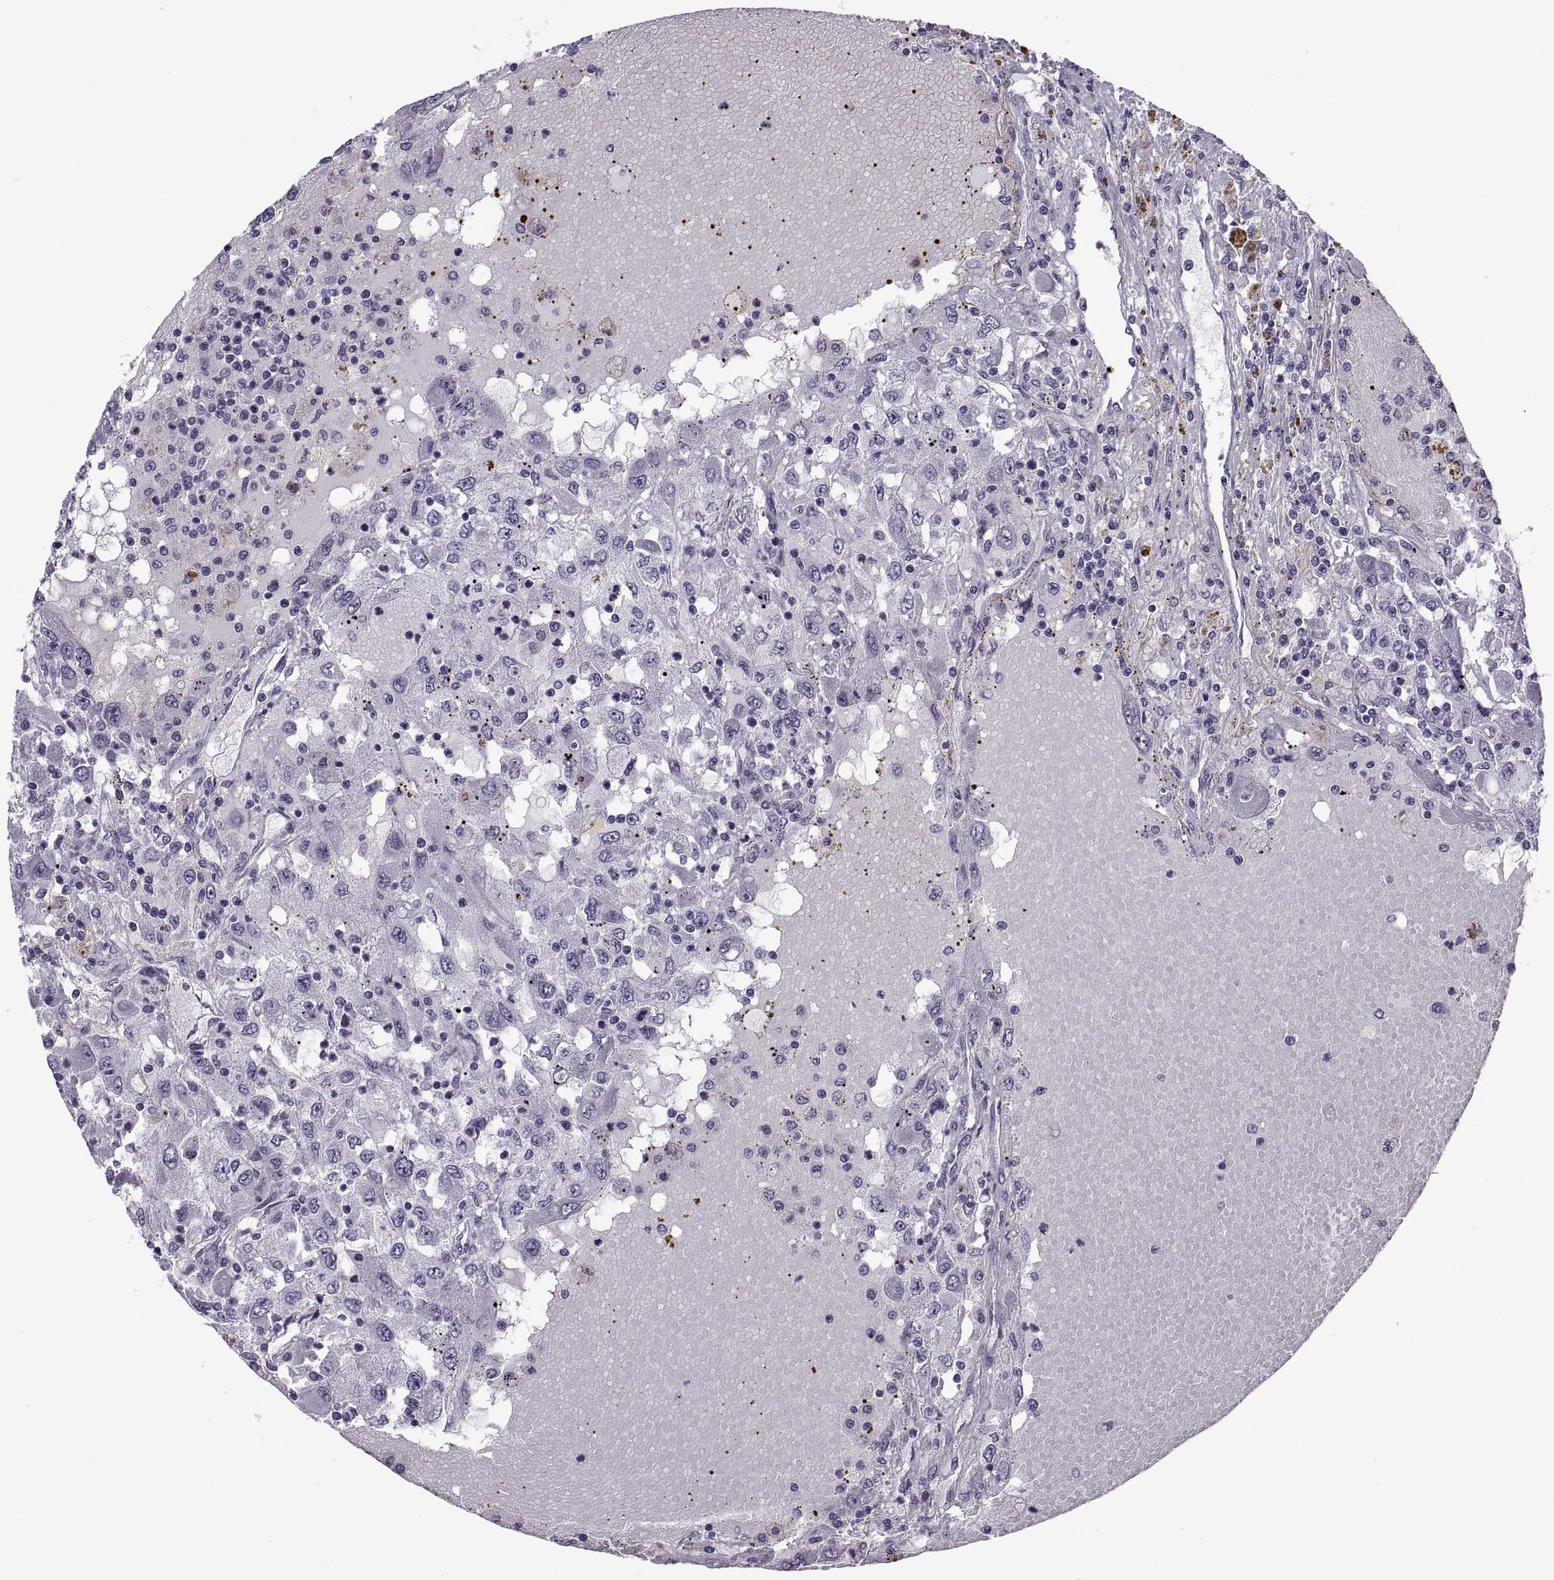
{"staining": {"intensity": "negative", "quantity": "none", "location": "none"}, "tissue": "renal cancer", "cell_type": "Tumor cells", "image_type": "cancer", "snomed": [{"axis": "morphology", "description": "Adenocarcinoma, NOS"}, {"axis": "topography", "description": "Kidney"}], "caption": "Tumor cells show no significant protein positivity in adenocarcinoma (renal). Nuclei are stained in blue.", "gene": "TBC1D3G", "patient": {"sex": "female", "age": 67}}